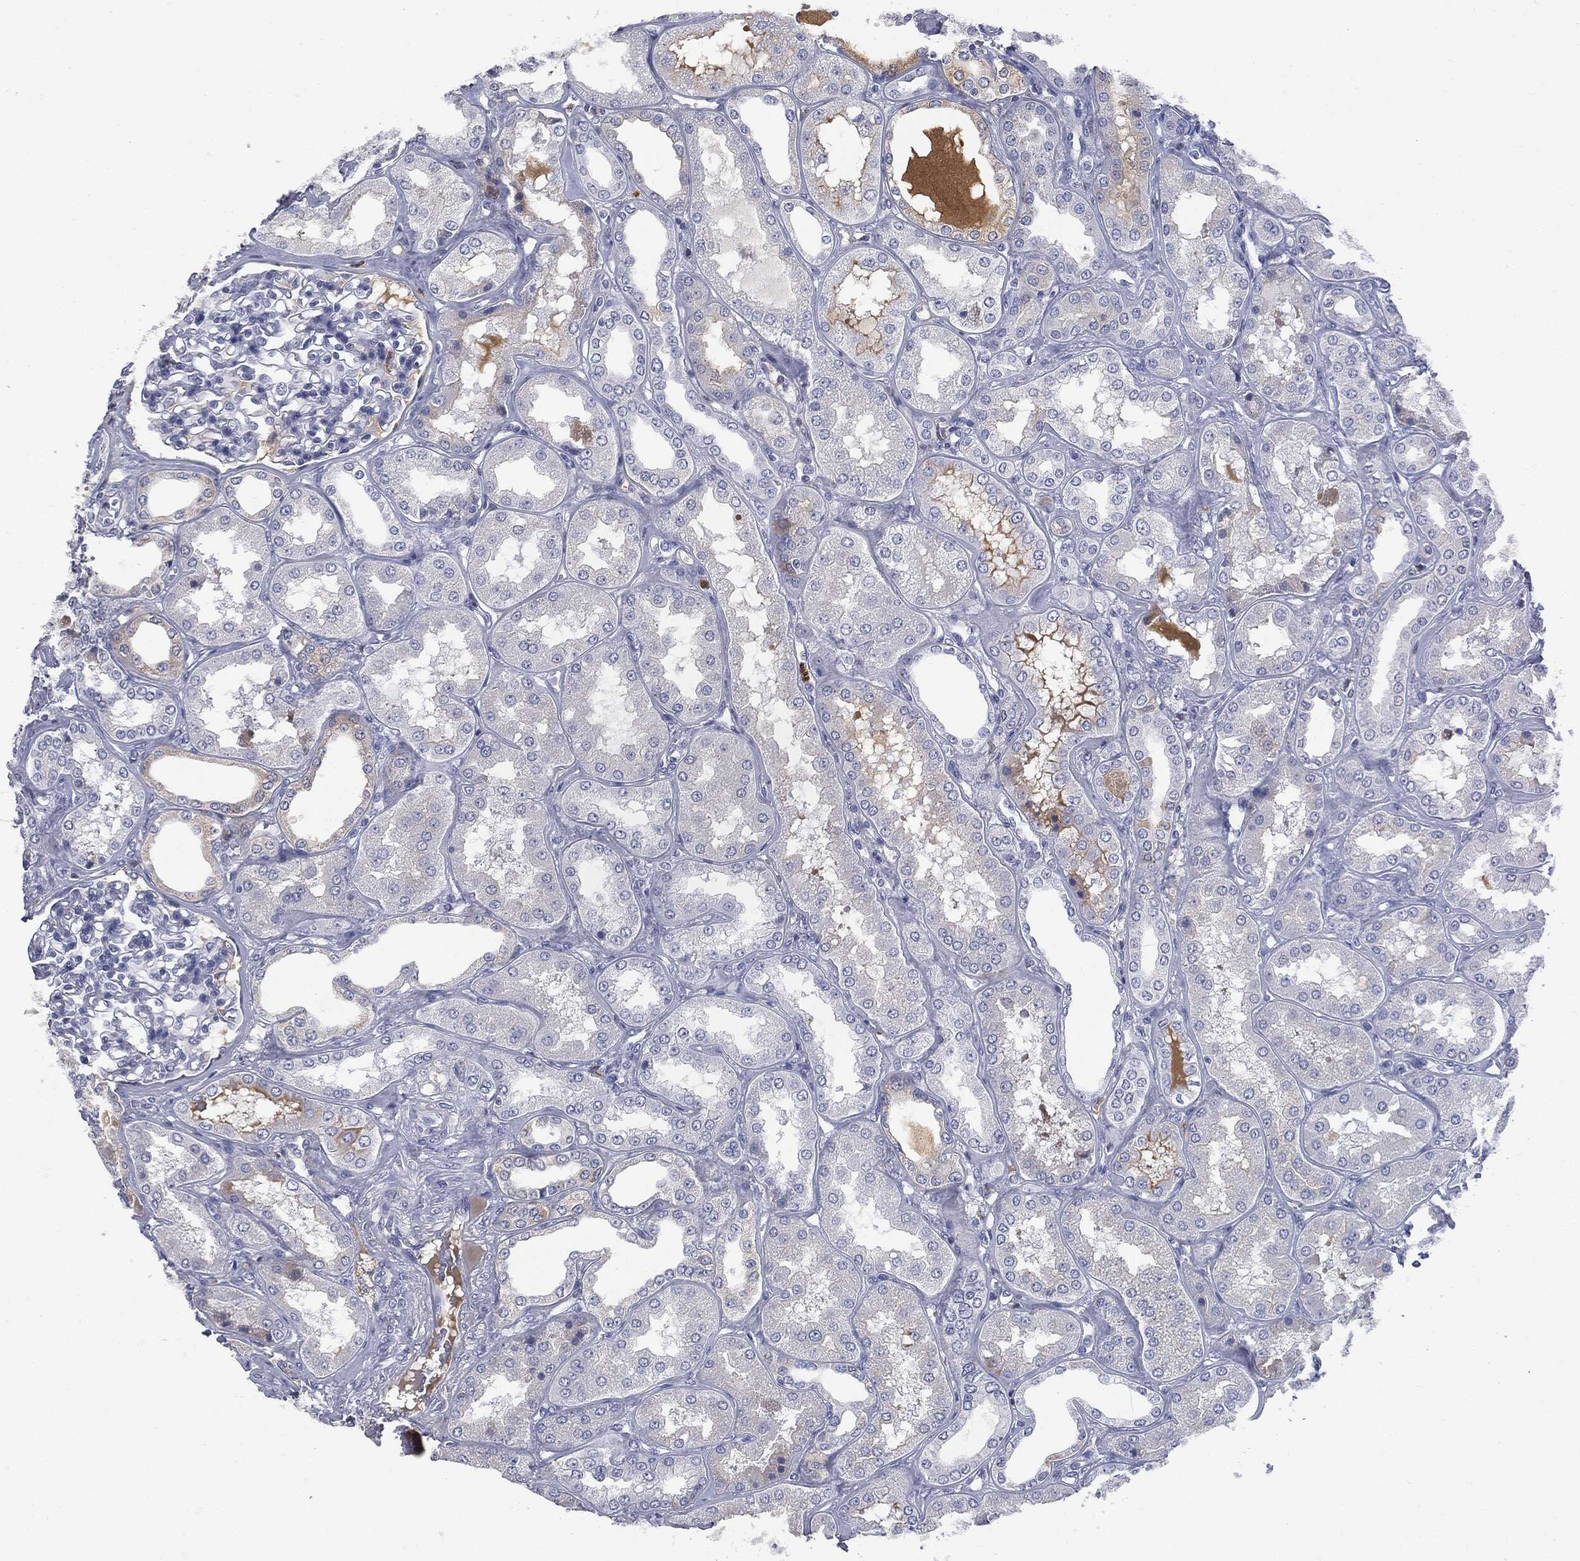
{"staining": {"intensity": "negative", "quantity": "none", "location": "none"}, "tissue": "kidney", "cell_type": "Cells in glomeruli", "image_type": "normal", "snomed": [{"axis": "morphology", "description": "Normal tissue, NOS"}, {"axis": "topography", "description": "Kidney"}], "caption": "This is an IHC micrograph of benign kidney. There is no staining in cells in glomeruli.", "gene": "BTK", "patient": {"sex": "female", "age": 56}}